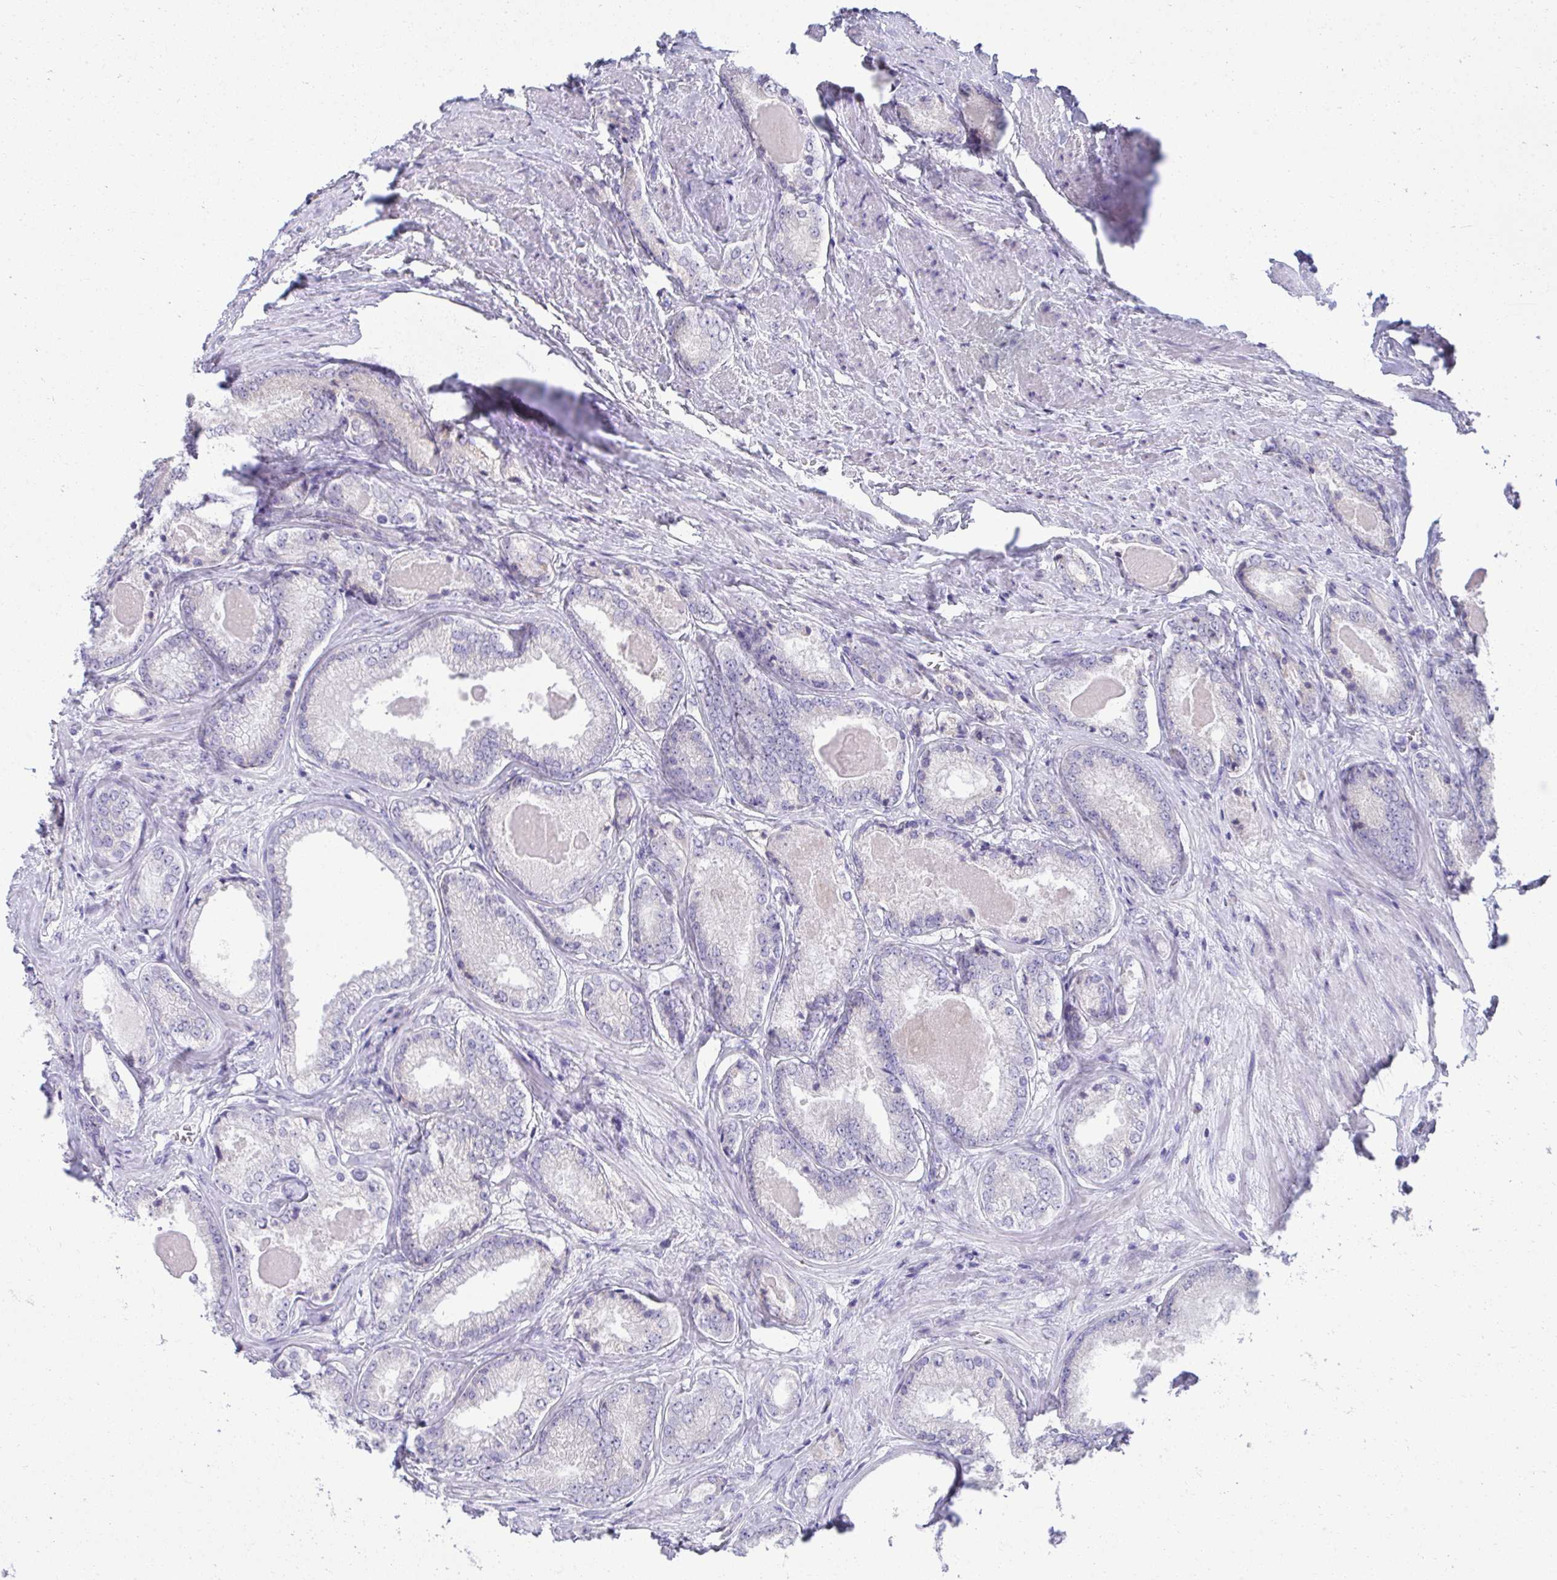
{"staining": {"intensity": "negative", "quantity": "none", "location": "none"}, "tissue": "prostate cancer", "cell_type": "Tumor cells", "image_type": "cancer", "snomed": [{"axis": "morphology", "description": "Adenocarcinoma, NOS"}, {"axis": "morphology", "description": "Adenocarcinoma, Low grade"}, {"axis": "topography", "description": "Prostate"}], "caption": "DAB immunohistochemical staining of human prostate adenocarcinoma (low-grade) demonstrates no significant staining in tumor cells.", "gene": "FASLG", "patient": {"sex": "male", "age": 68}}